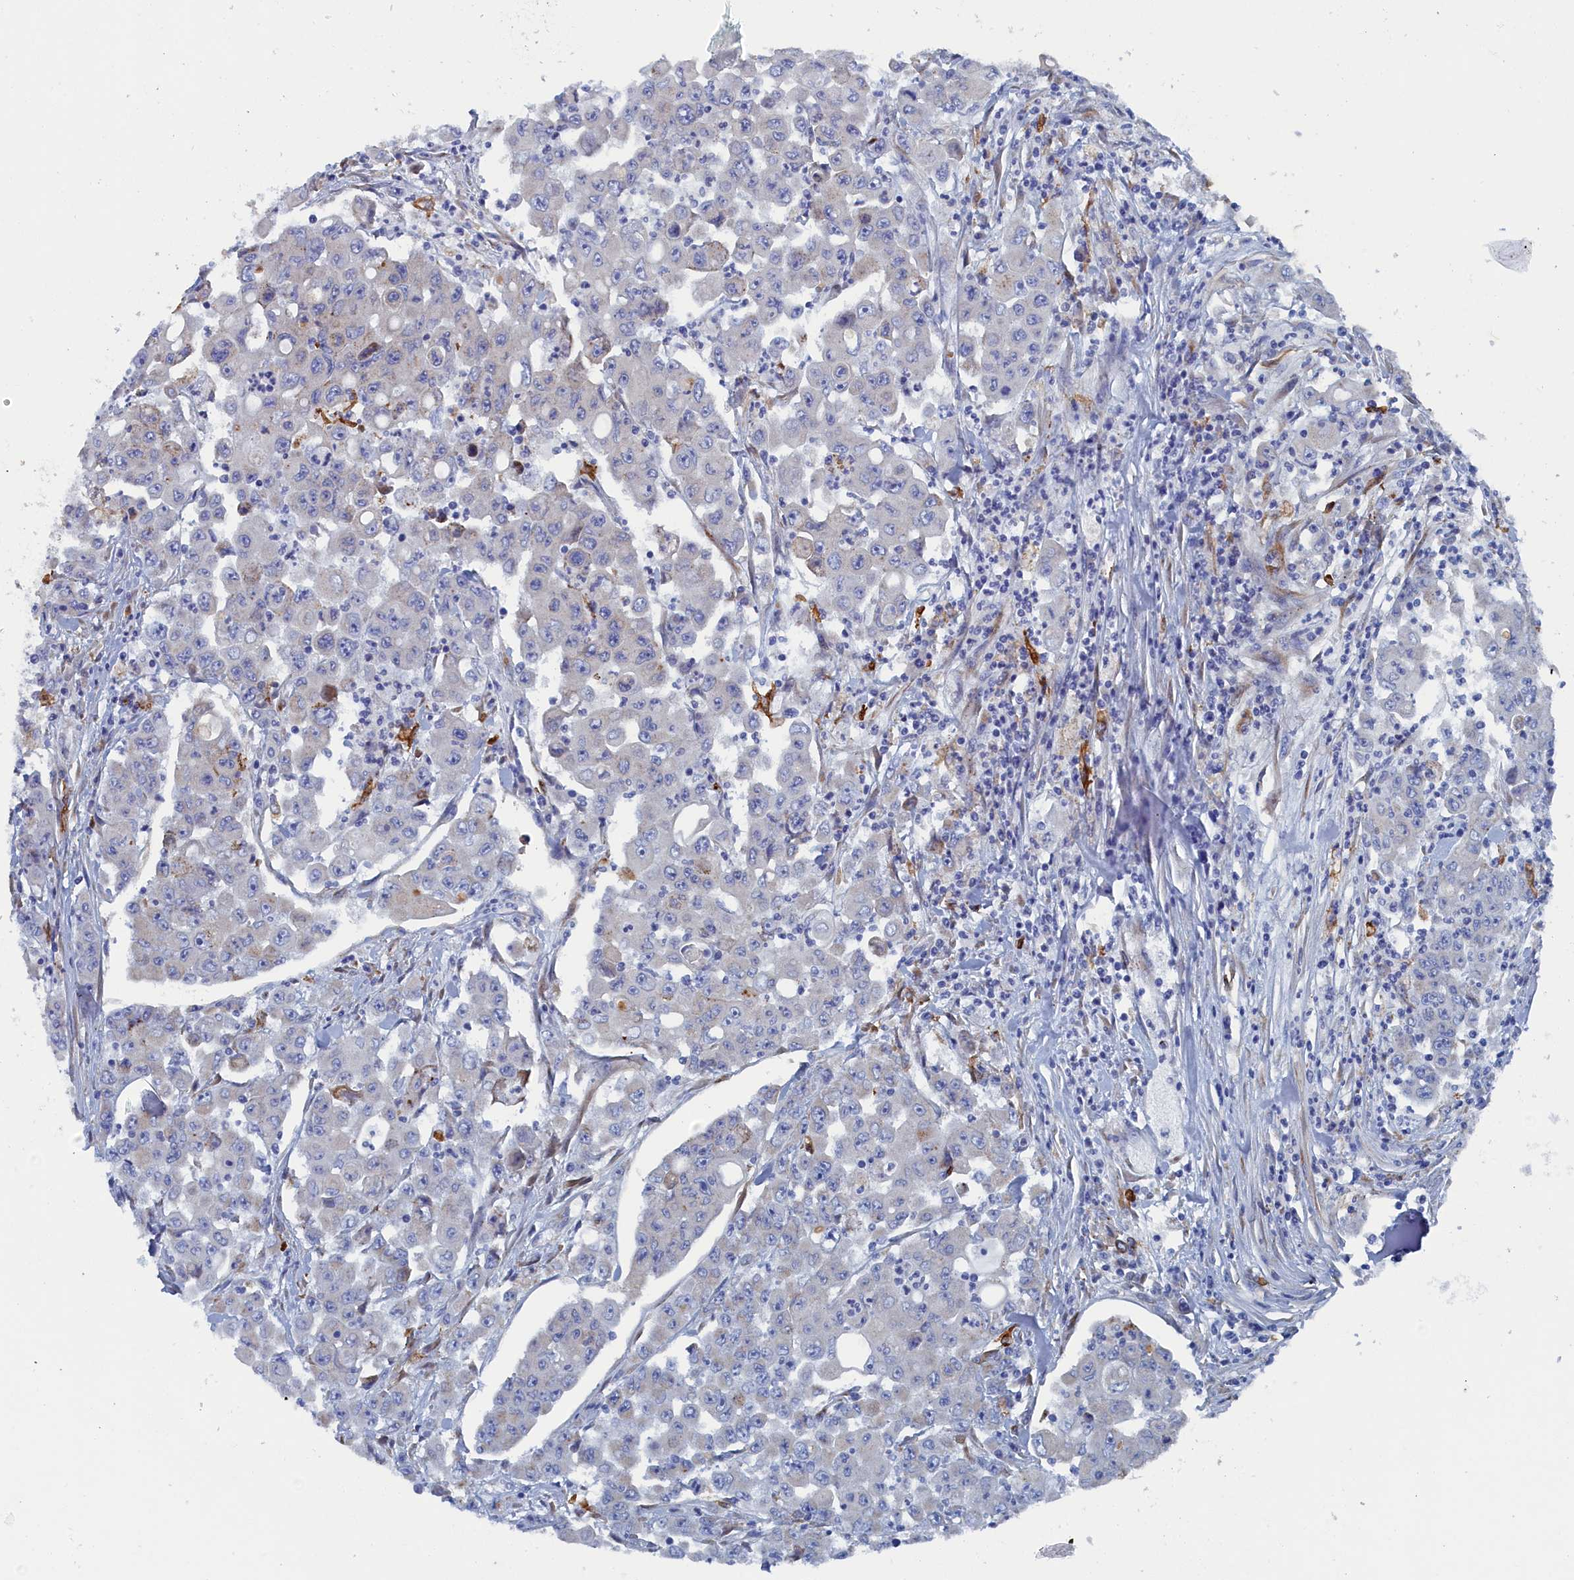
{"staining": {"intensity": "weak", "quantity": "25%-75%", "location": "cytoplasmic/membranous"}, "tissue": "colorectal cancer", "cell_type": "Tumor cells", "image_type": "cancer", "snomed": [{"axis": "morphology", "description": "Adenocarcinoma, NOS"}, {"axis": "topography", "description": "Colon"}], "caption": "DAB immunohistochemical staining of human colorectal cancer exhibits weak cytoplasmic/membranous protein staining in about 25%-75% of tumor cells. The staining was performed using DAB (3,3'-diaminobenzidine) to visualize the protein expression in brown, while the nuclei were stained in blue with hematoxylin (Magnification: 20x).", "gene": "COG7", "patient": {"sex": "male", "age": 51}}